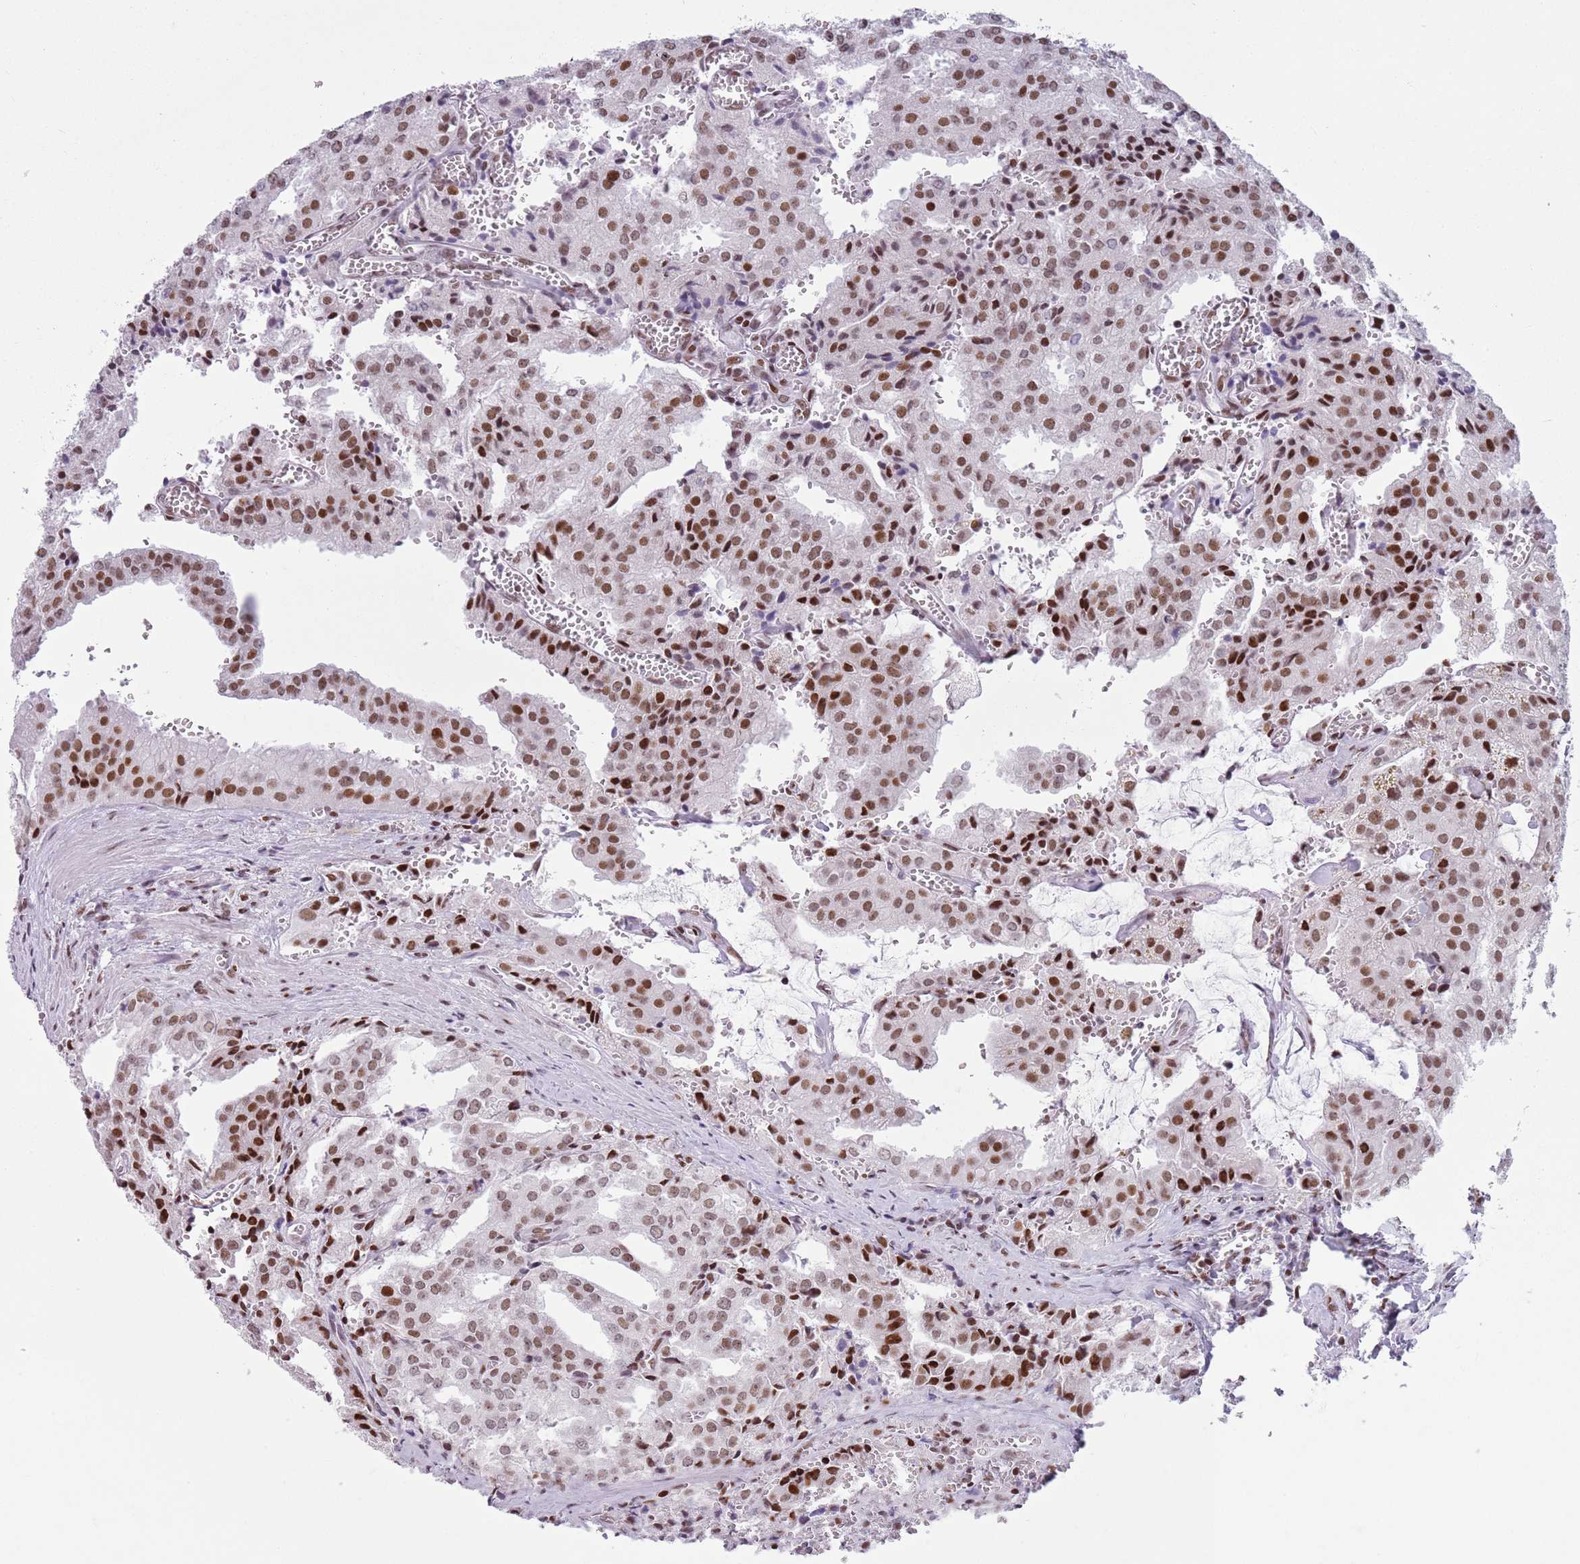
{"staining": {"intensity": "moderate", "quantity": ">75%", "location": "nuclear"}, "tissue": "prostate cancer", "cell_type": "Tumor cells", "image_type": "cancer", "snomed": [{"axis": "morphology", "description": "Adenocarcinoma, High grade"}, {"axis": "topography", "description": "Prostate"}], "caption": "Immunohistochemical staining of prostate high-grade adenocarcinoma exhibits medium levels of moderate nuclear staining in approximately >75% of tumor cells. (DAB IHC with brightfield microscopy, high magnification).", "gene": "FAM104B", "patient": {"sex": "male", "age": 68}}